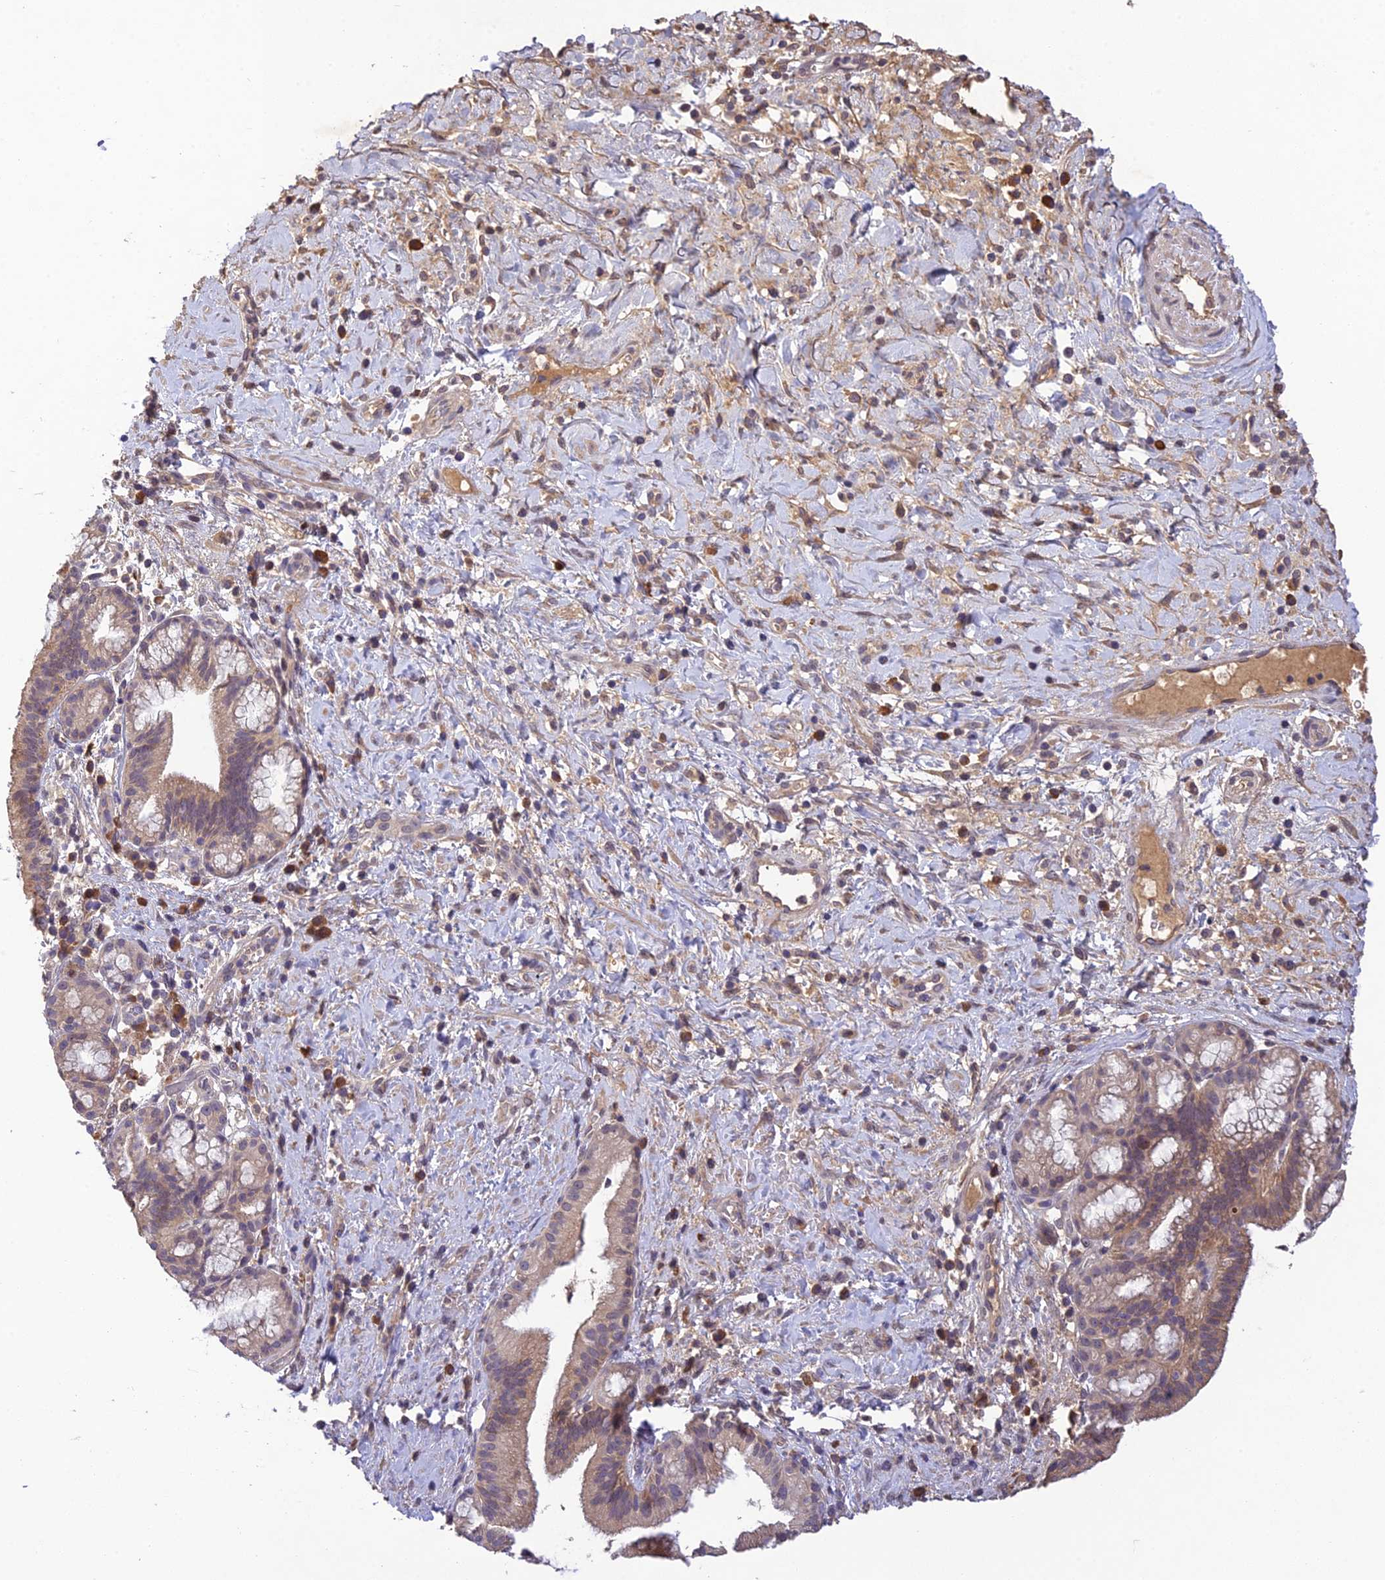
{"staining": {"intensity": "weak", "quantity": "25%-75%", "location": "cytoplasmic/membranous"}, "tissue": "pancreatic cancer", "cell_type": "Tumor cells", "image_type": "cancer", "snomed": [{"axis": "morphology", "description": "Adenocarcinoma, NOS"}, {"axis": "topography", "description": "Pancreas"}], "caption": "A brown stain shows weak cytoplasmic/membranous staining of a protein in pancreatic adenocarcinoma tumor cells.", "gene": "DENND5B", "patient": {"sex": "male", "age": 72}}